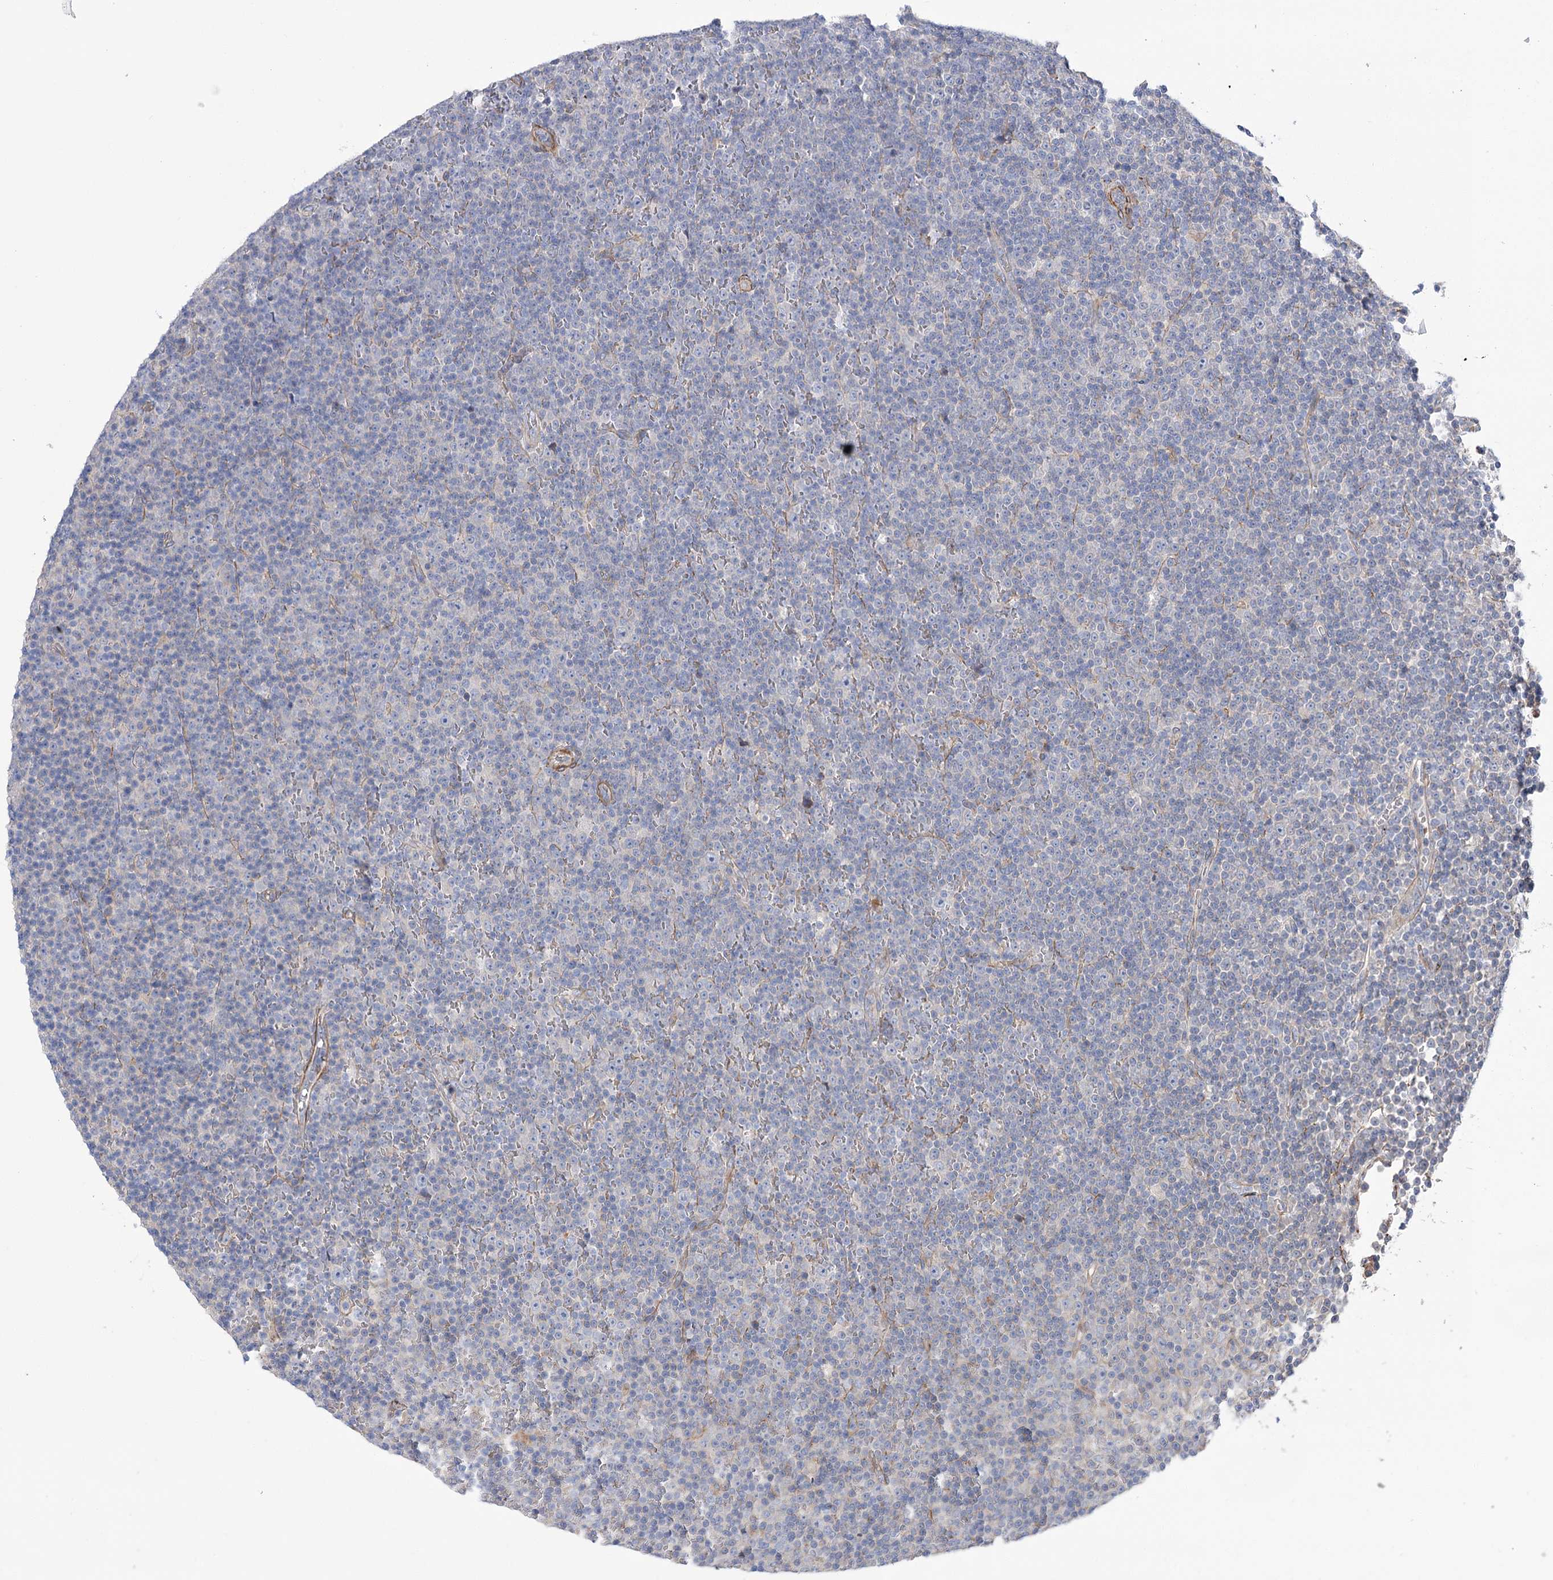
{"staining": {"intensity": "negative", "quantity": "none", "location": "none"}, "tissue": "lymphoma", "cell_type": "Tumor cells", "image_type": "cancer", "snomed": [{"axis": "morphology", "description": "Malignant lymphoma, non-Hodgkin's type, Low grade"}, {"axis": "topography", "description": "Lymph node"}], "caption": "Immunohistochemistry (IHC) of human lymphoma shows no staining in tumor cells.", "gene": "WASHC3", "patient": {"sex": "female", "age": 67}}